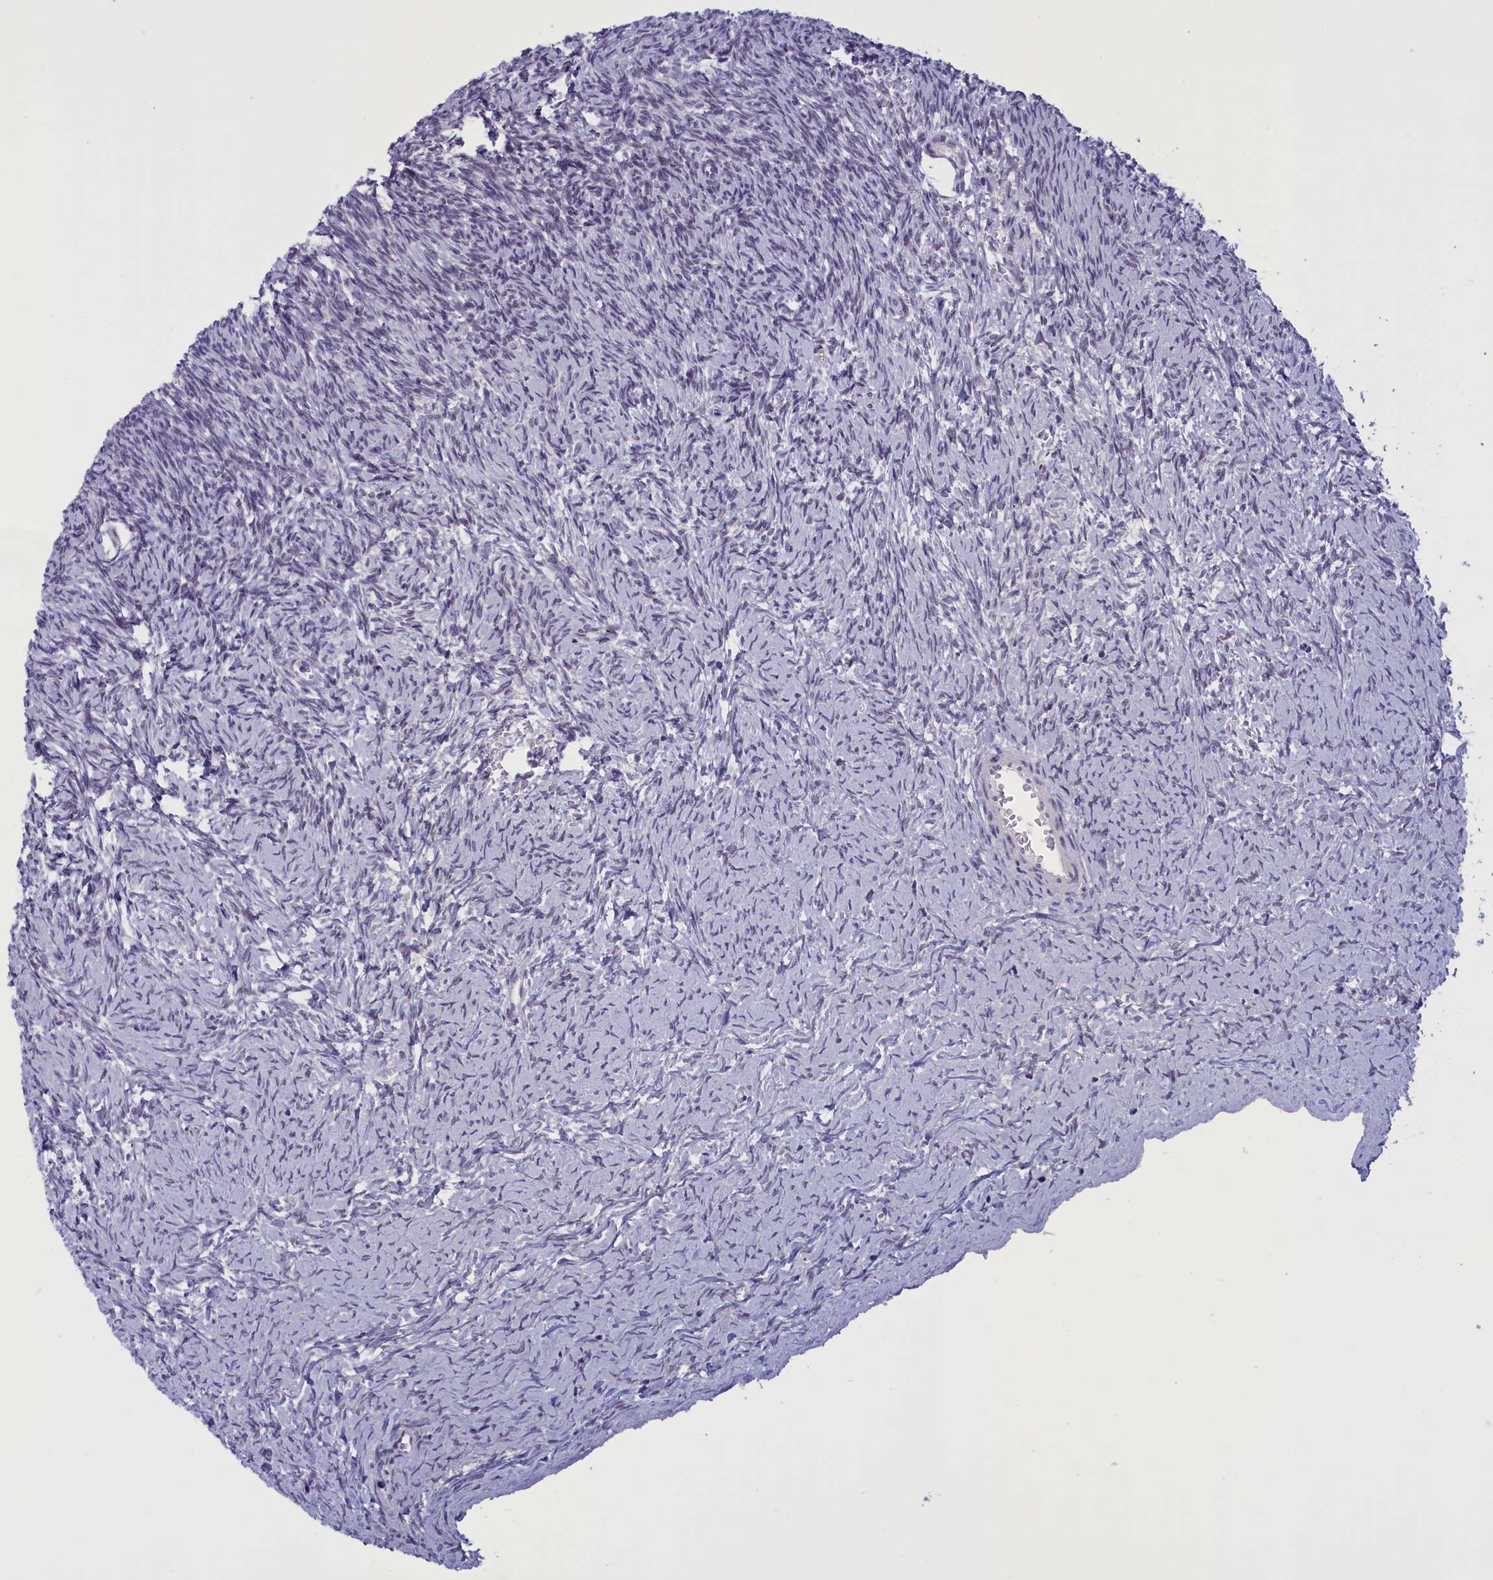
{"staining": {"intensity": "negative", "quantity": "none", "location": "none"}, "tissue": "ovary", "cell_type": "Follicle cells", "image_type": "normal", "snomed": [{"axis": "morphology", "description": "Normal tissue, NOS"}, {"axis": "topography", "description": "Ovary"}], "caption": "This is a image of IHC staining of normal ovary, which shows no staining in follicle cells.", "gene": "ELOA2", "patient": {"sex": "female", "age": 39}}